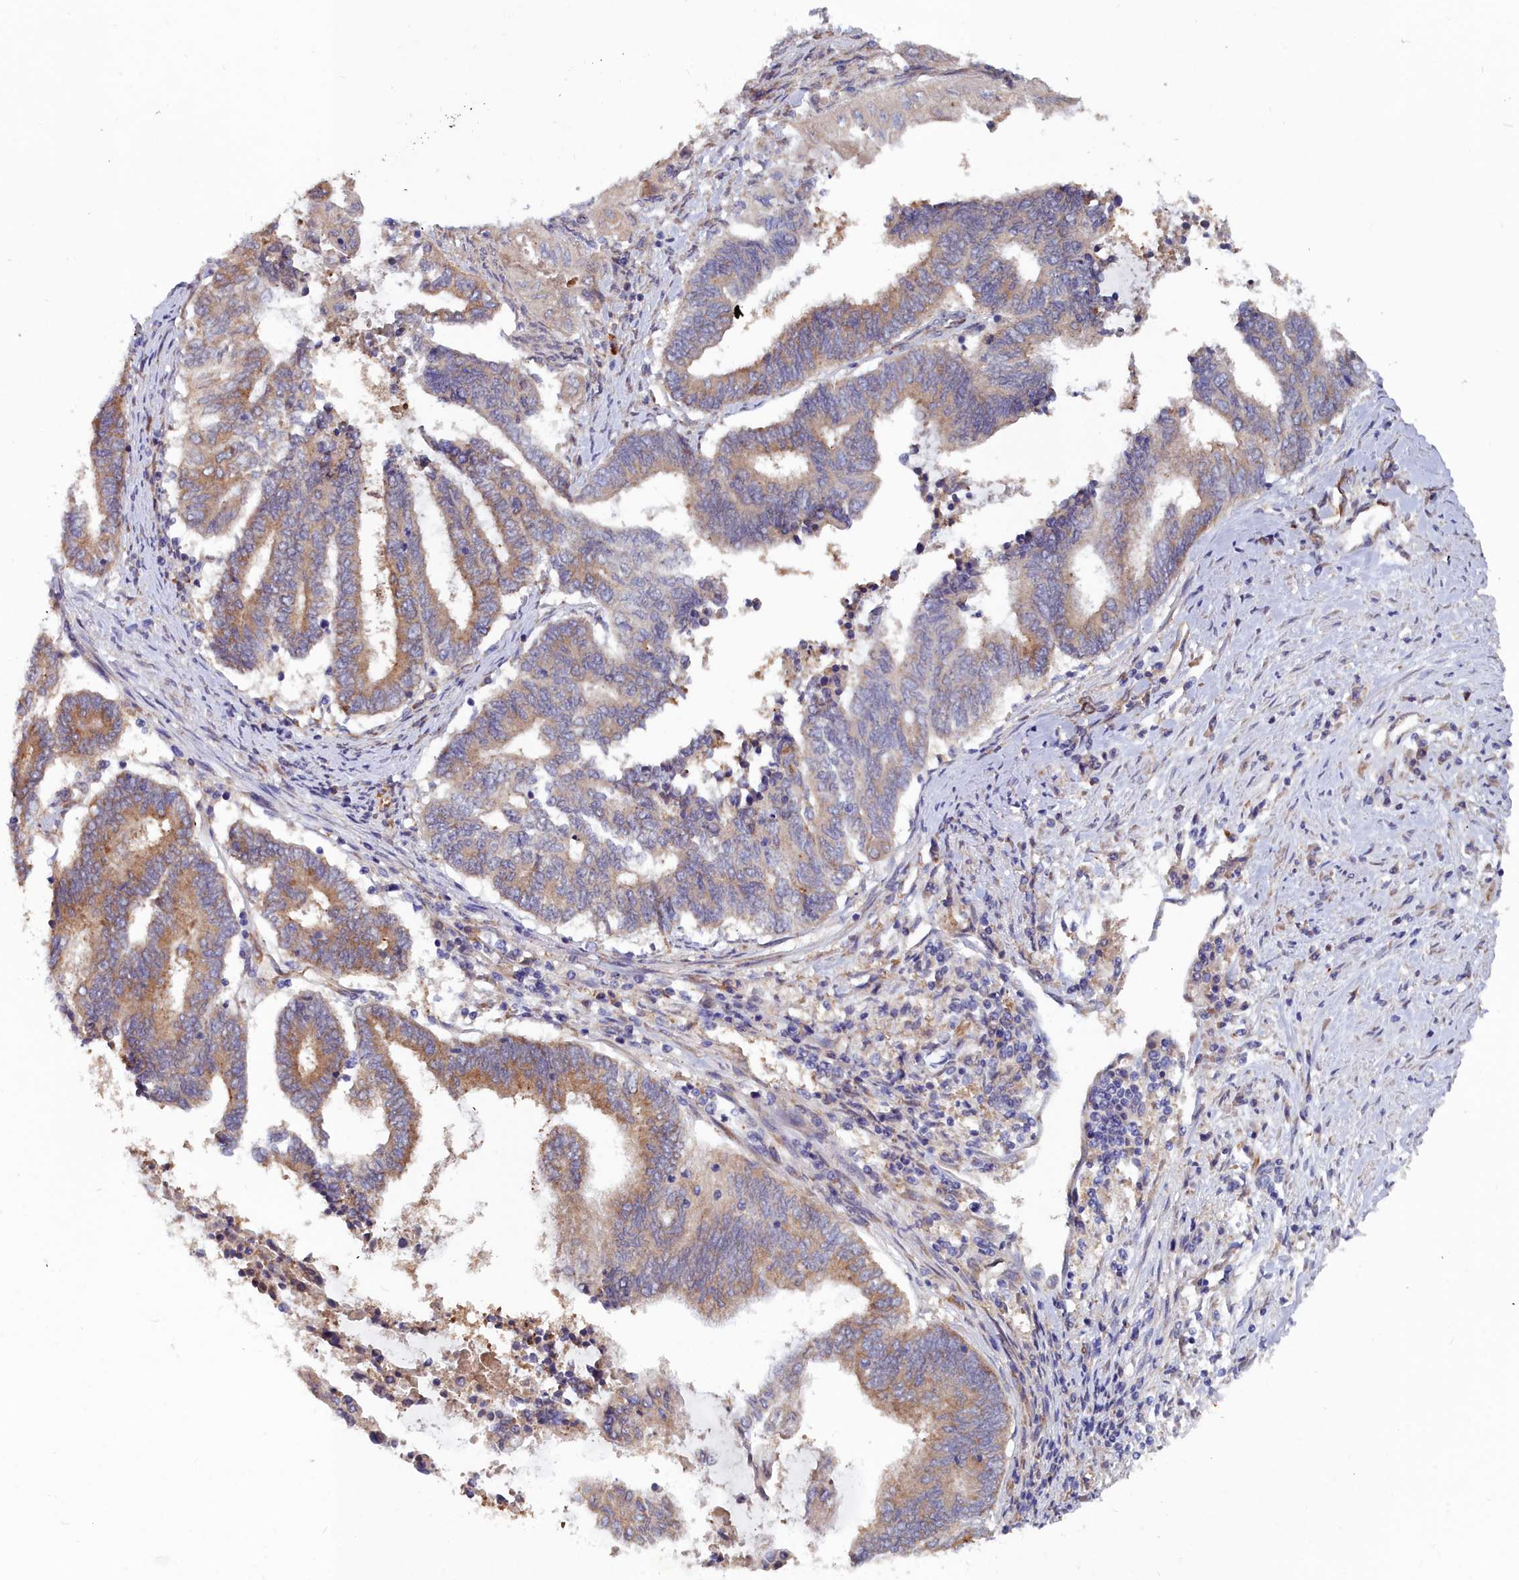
{"staining": {"intensity": "moderate", "quantity": ">75%", "location": "cytoplasmic/membranous"}, "tissue": "endometrial cancer", "cell_type": "Tumor cells", "image_type": "cancer", "snomed": [{"axis": "morphology", "description": "Adenocarcinoma, NOS"}, {"axis": "topography", "description": "Uterus"}, {"axis": "topography", "description": "Endometrium"}], "caption": "A high-resolution histopathology image shows IHC staining of adenocarcinoma (endometrial), which exhibits moderate cytoplasmic/membranous expression in about >75% of tumor cells.", "gene": "RDX", "patient": {"sex": "female", "age": 70}}